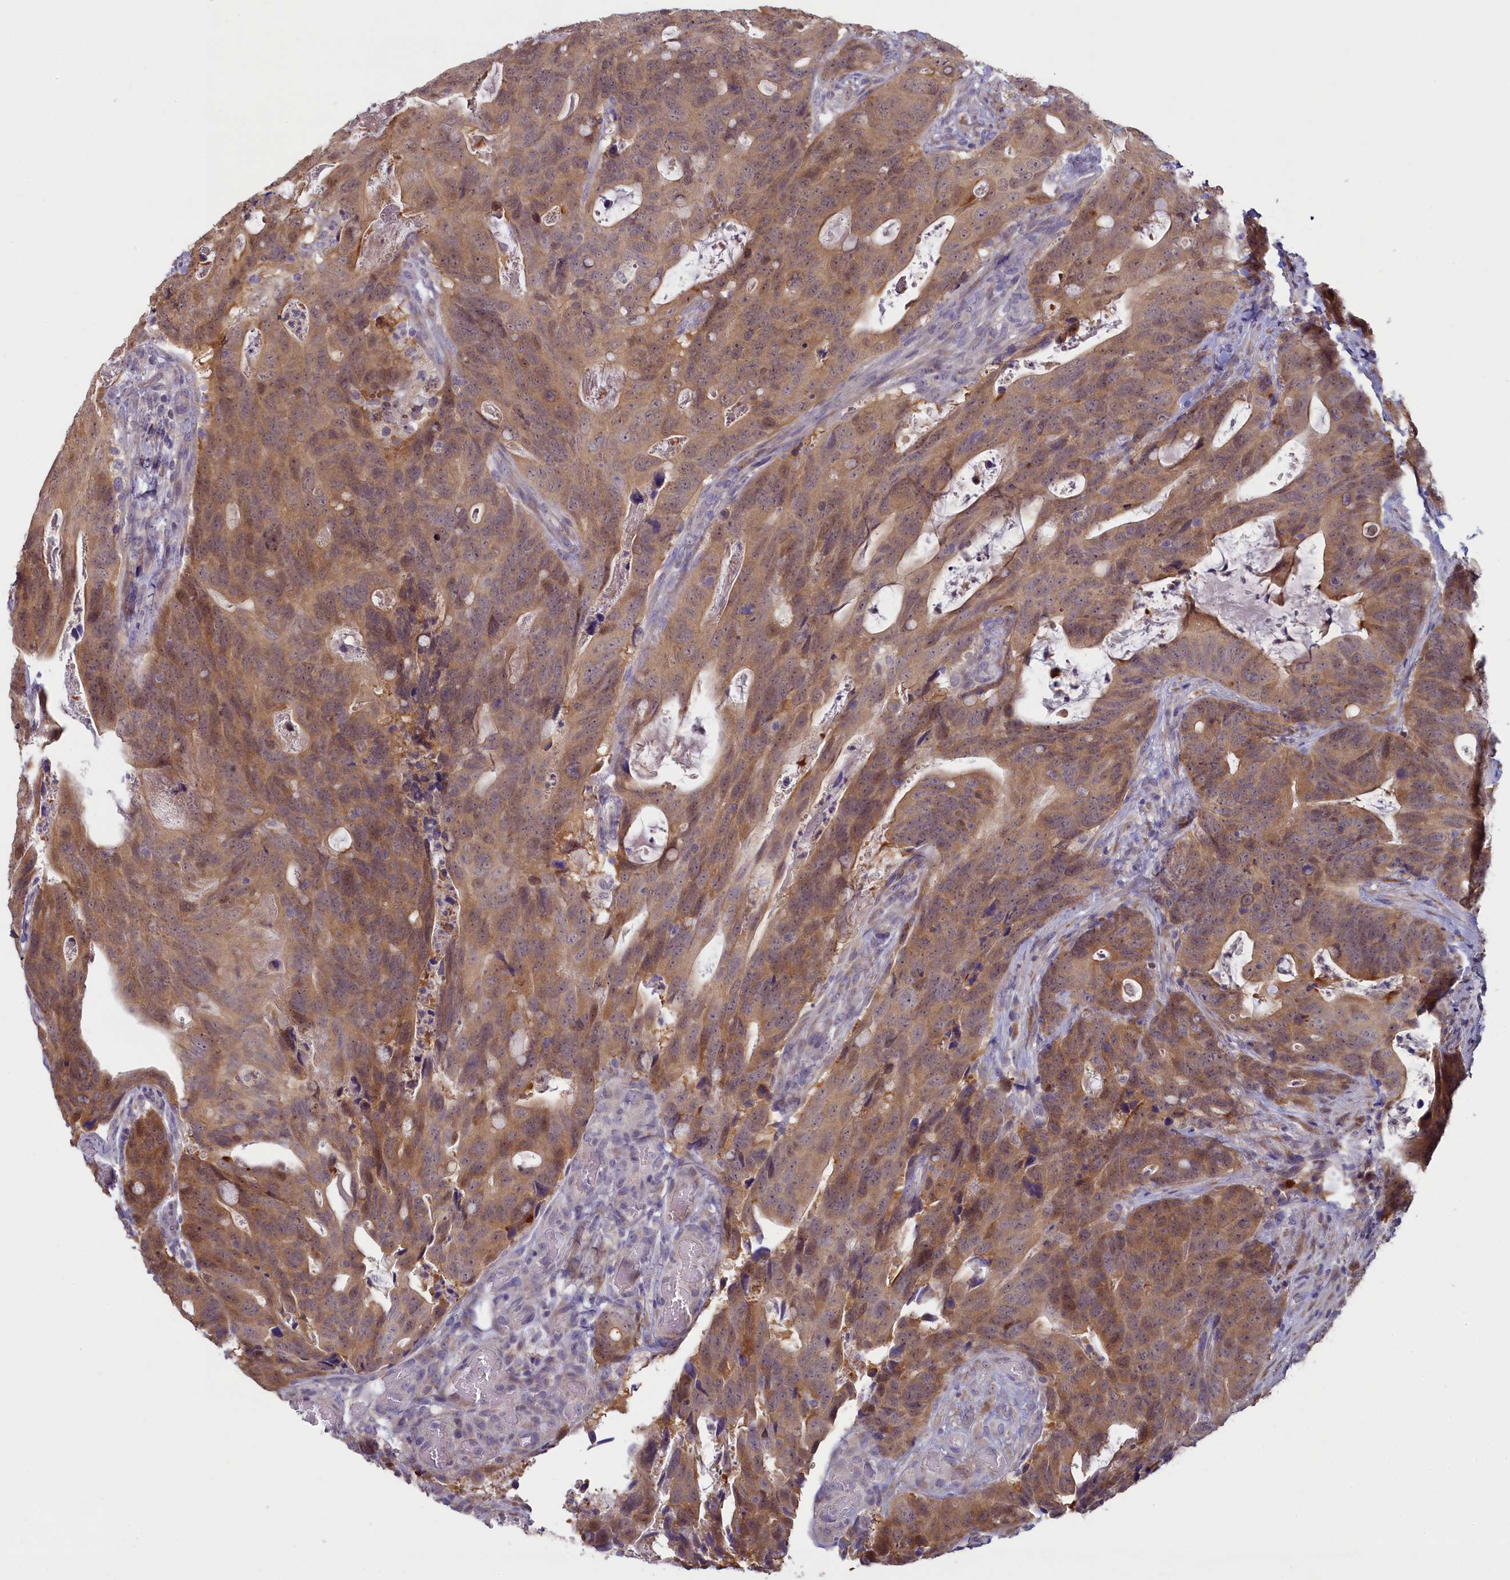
{"staining": {"intensity": "moderate", "quantity": ">75%", "location": "cytoplasmic/membranous,nuclear"}, "tissue": "colorectal cancer", "cell_type": "Tumor cells", "image_type": "cancer", "snomed": [{"axis": "morphology", "description": "Adenocarcinoma, NOS"}, {"axis": "topography", "description": "Colon"}], "caption": "Human colorectal cancer stained with a brown dye exhibits moderate cytoplasmic/membranous and nuclear positive staining in about >75% of tumor cells.", "gene": "UCHL3", "patient": {"sex": "female", "age": 82}}